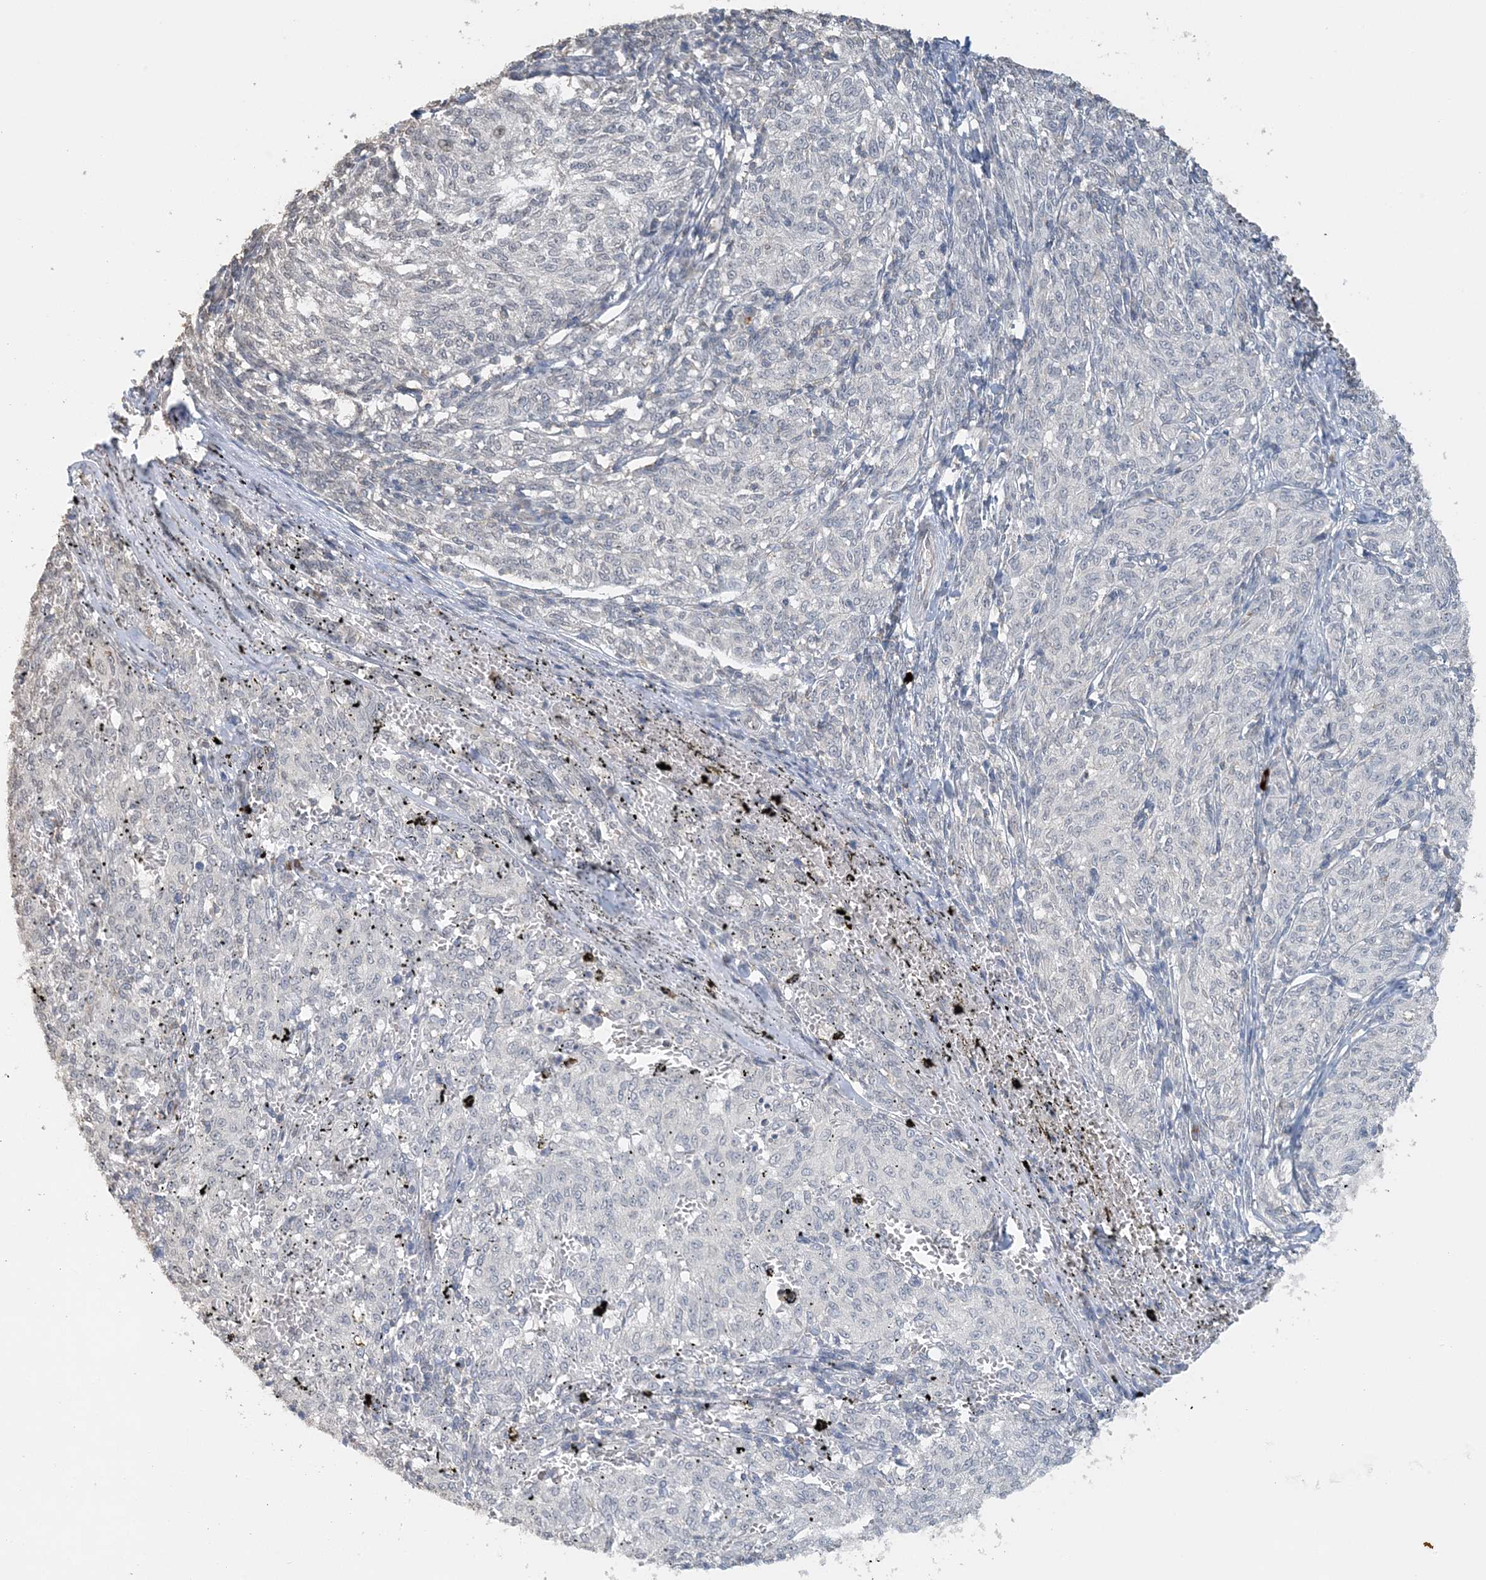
{"staining": {"intensity": "negative", "quantity": "none", "location": "none"}, "tissue": "melanoma", "cell_type": "Tumor cells", "image_type": "cancer", "snomed": [{"axis": "morphology", "description": "Malignant melanoma, NOS"}, {"axis": "topography", "description": "Skin"}], "caption": "Malignant melanoma was stained to show a protein in brown. There is no significant expression in tumor cells.", "gene": "FAM110A", "patient": {"sex": "female", "age": 72}}